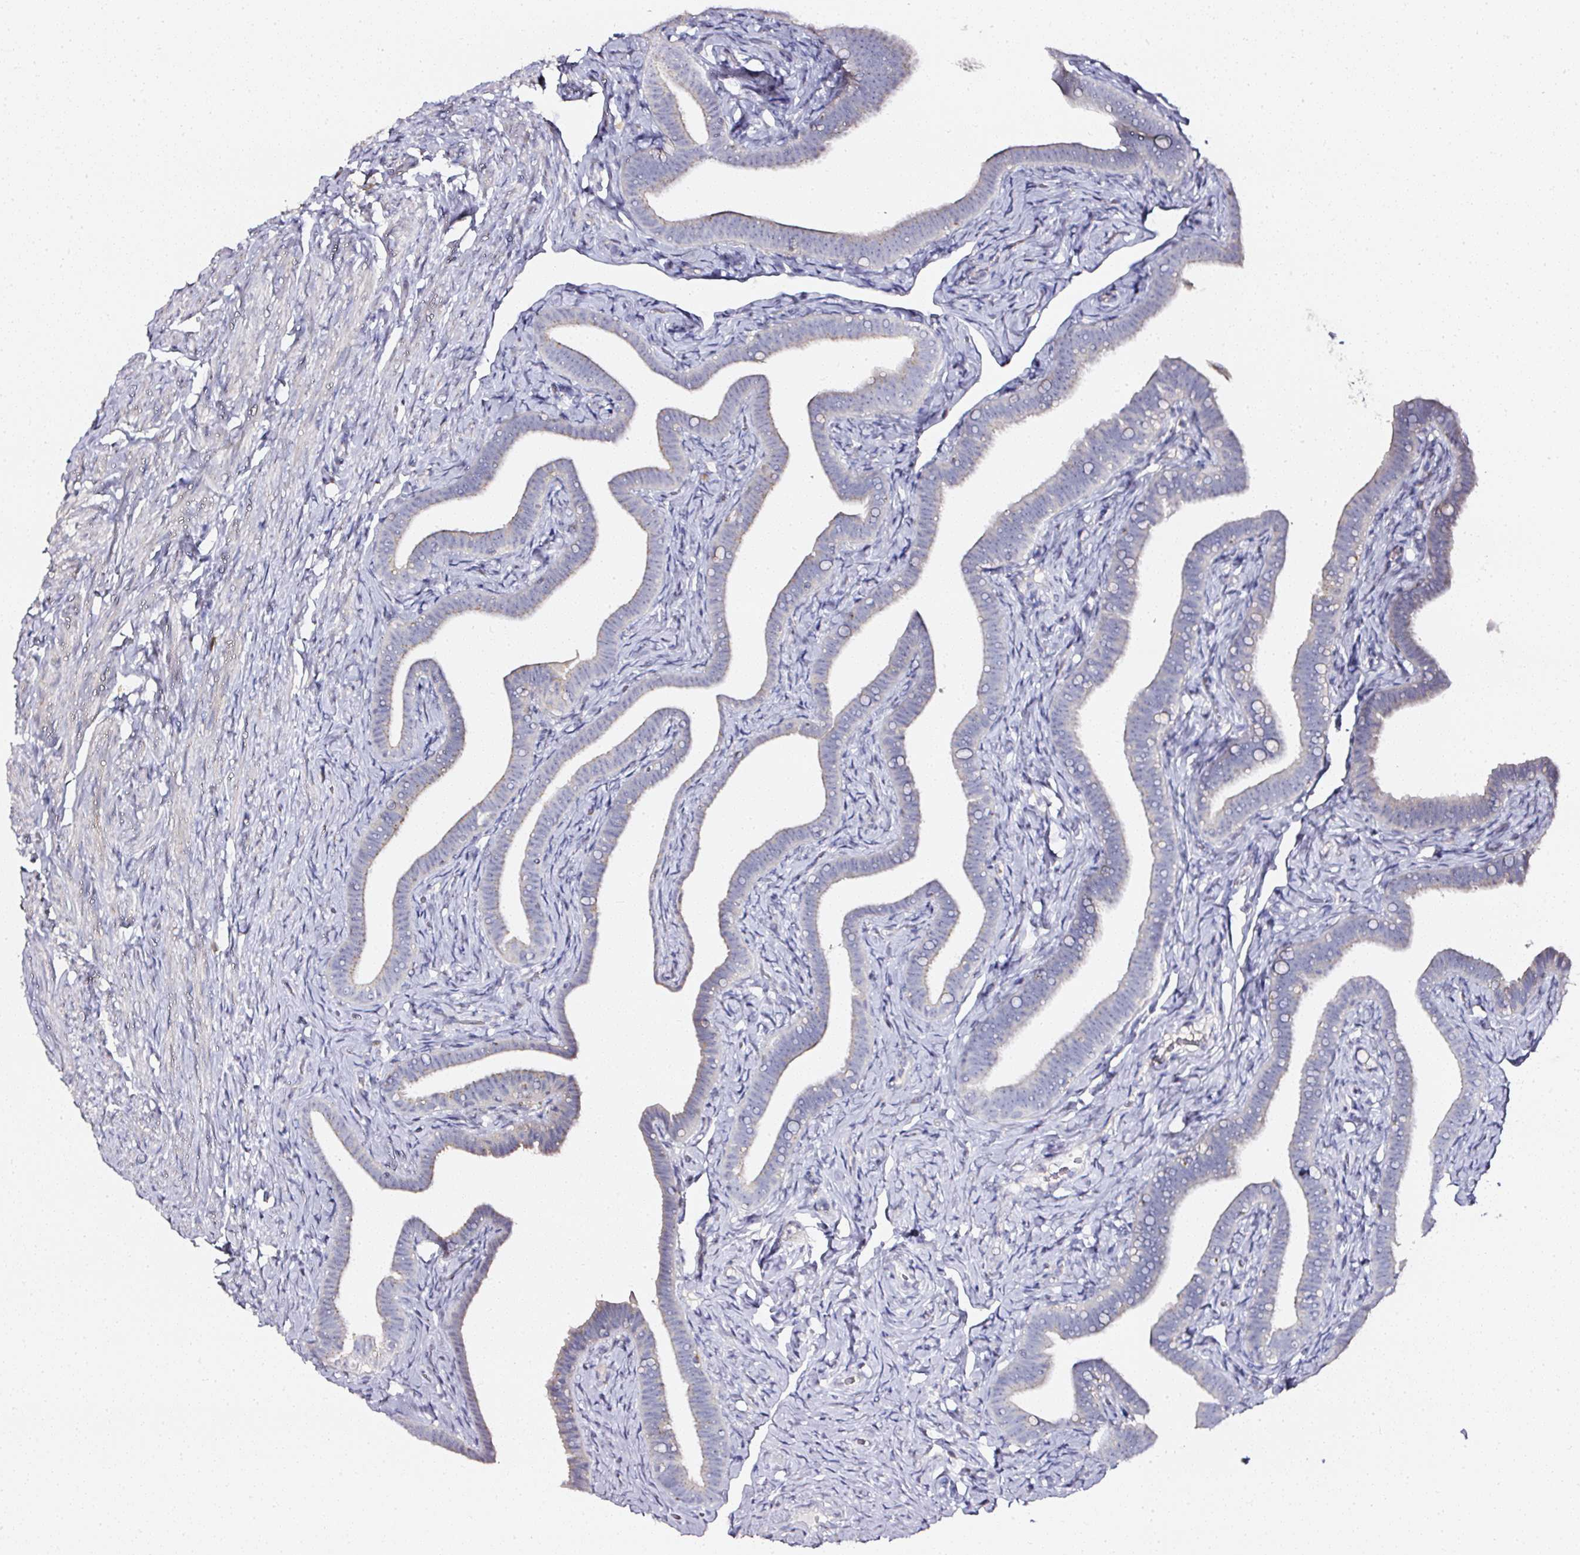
{"staining": {"intensity": "weak", "quantity": "25%-75%", "location": "cytoplasmic/membranous"}, "tissue": "fallopian tube", "cell_type": "Glandular cells", "image_type": "normal", "snomed": [{"axis": "morphology", "description": "Normal tissue, NOS"}, {"axis": "topography", "description": "Fallopian tube"}], "caption": "Unremarkable fallopian tube displays weak cytoplasmic/membranous expression in approximately 25%-75% of glandular cells (DAB (3,3'-diaminobenzidine) IHC, brown staining for protein, blue staining for nuclei)..", "gene": "NTRK1", "patient": {"sex": "female", "age": 69}}